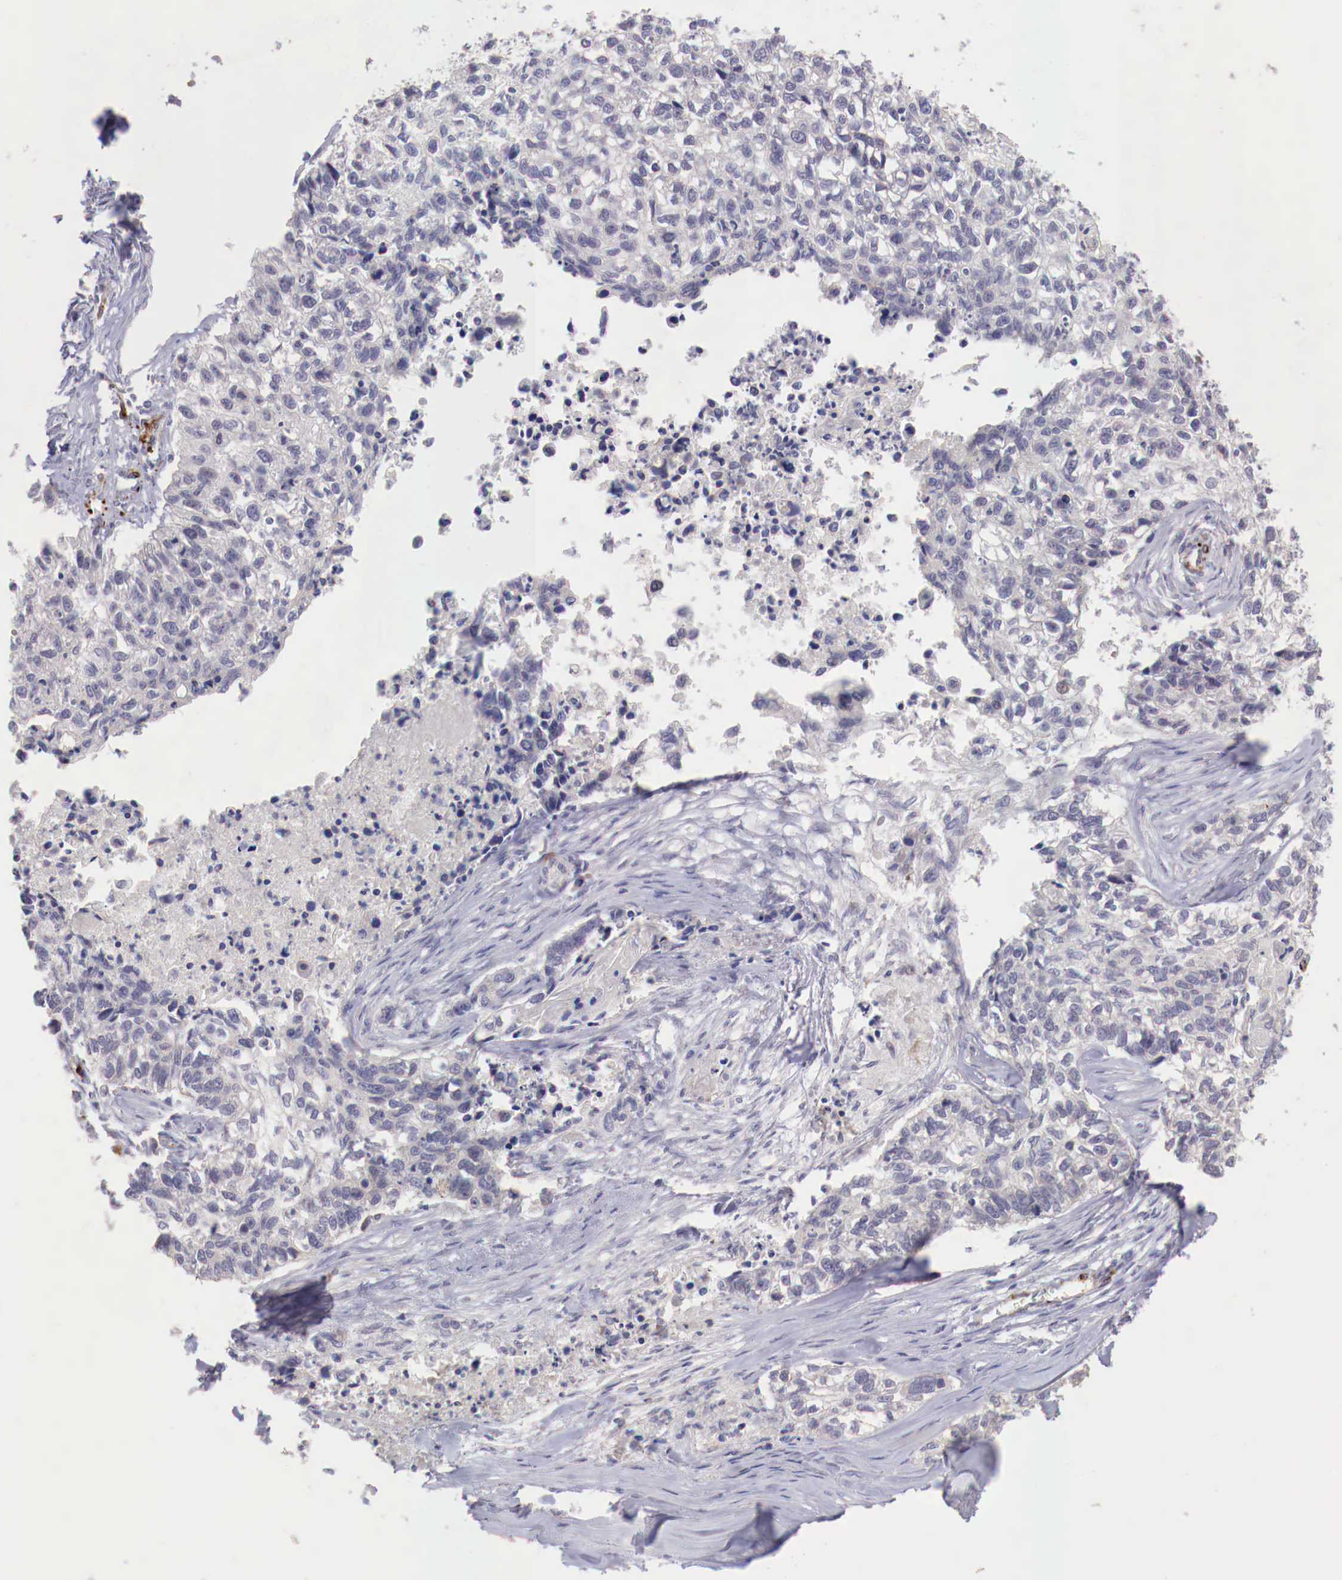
{"staining": {"intensity": "negative", "quantity": "none", "location": "none"}, "tissue": "lung cancer", "cell_type": "Tumor cells", "image_type": "cancer", "snomed": [{"axis": "morphology", "description": "Squamous cell carcinoma, NOS"}, {"axis": "topography", "description": "Lymph node"}, {"axis": "topography", "description": "Lung"}], "caption": "A photomicrograph of human lung cancer (squamous cell carcinoma) is negative for staining in tumor cells.", "gene": "WT1", "patient": {"sex": "male", "age": 74}}